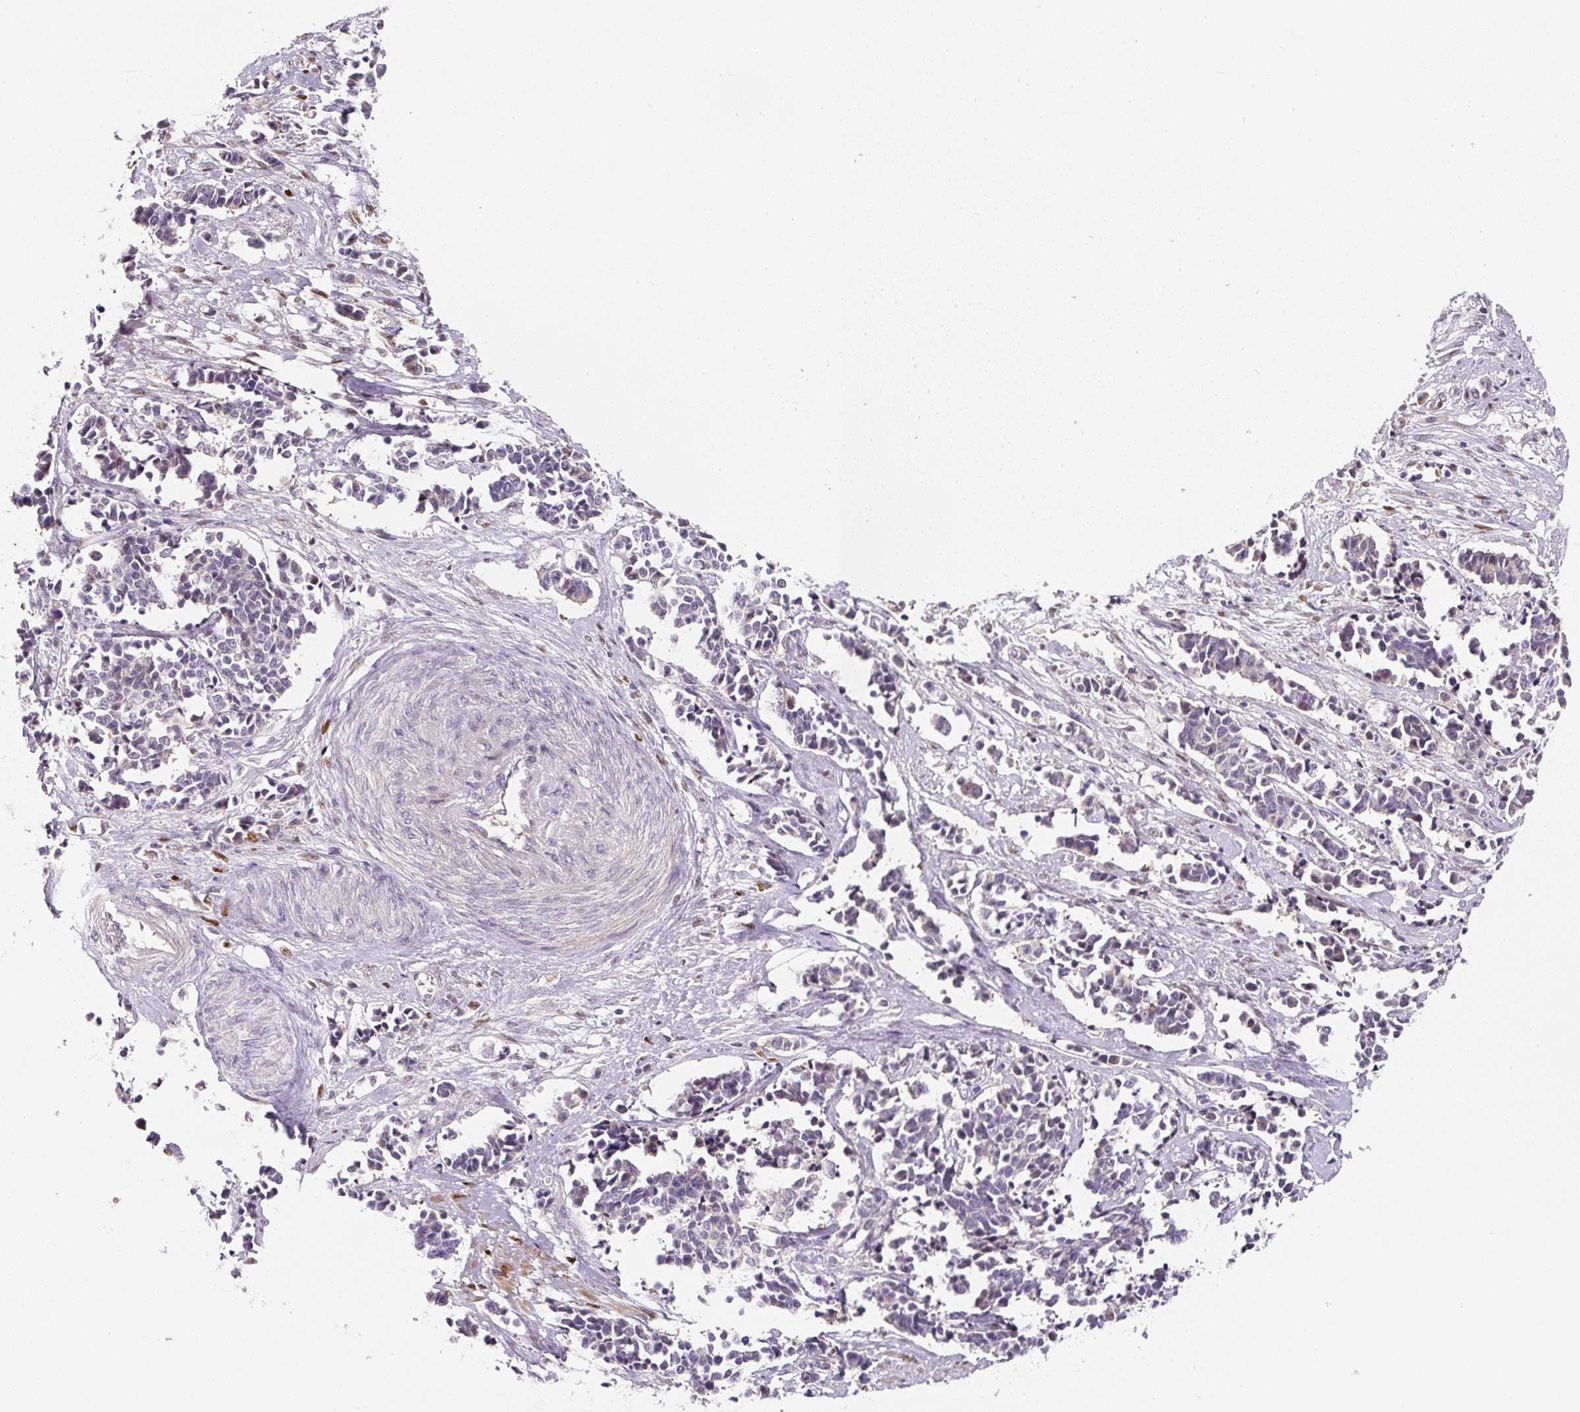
{"staining": {"intensity": "negative", "quantity": "none", "location": "none"}, "tissue": "cervical cancer", "cell_type": "Tumor cells", "image_type": "cancer", "snomed": [{"axis": "morphology", "description": "Normal tissue, NOS"}, {"axis": "morphology", "description": "Squamous cell carcinoma, NOS"}, {"axis": "topography", "description": "Cervix"}], "caption": "The micrograph shows no significant positivity in tumor cells of squamous cell carcinoma (cervical).", "gene": "PWWP3B", "patient": {"sex": "female", "age": 35}}